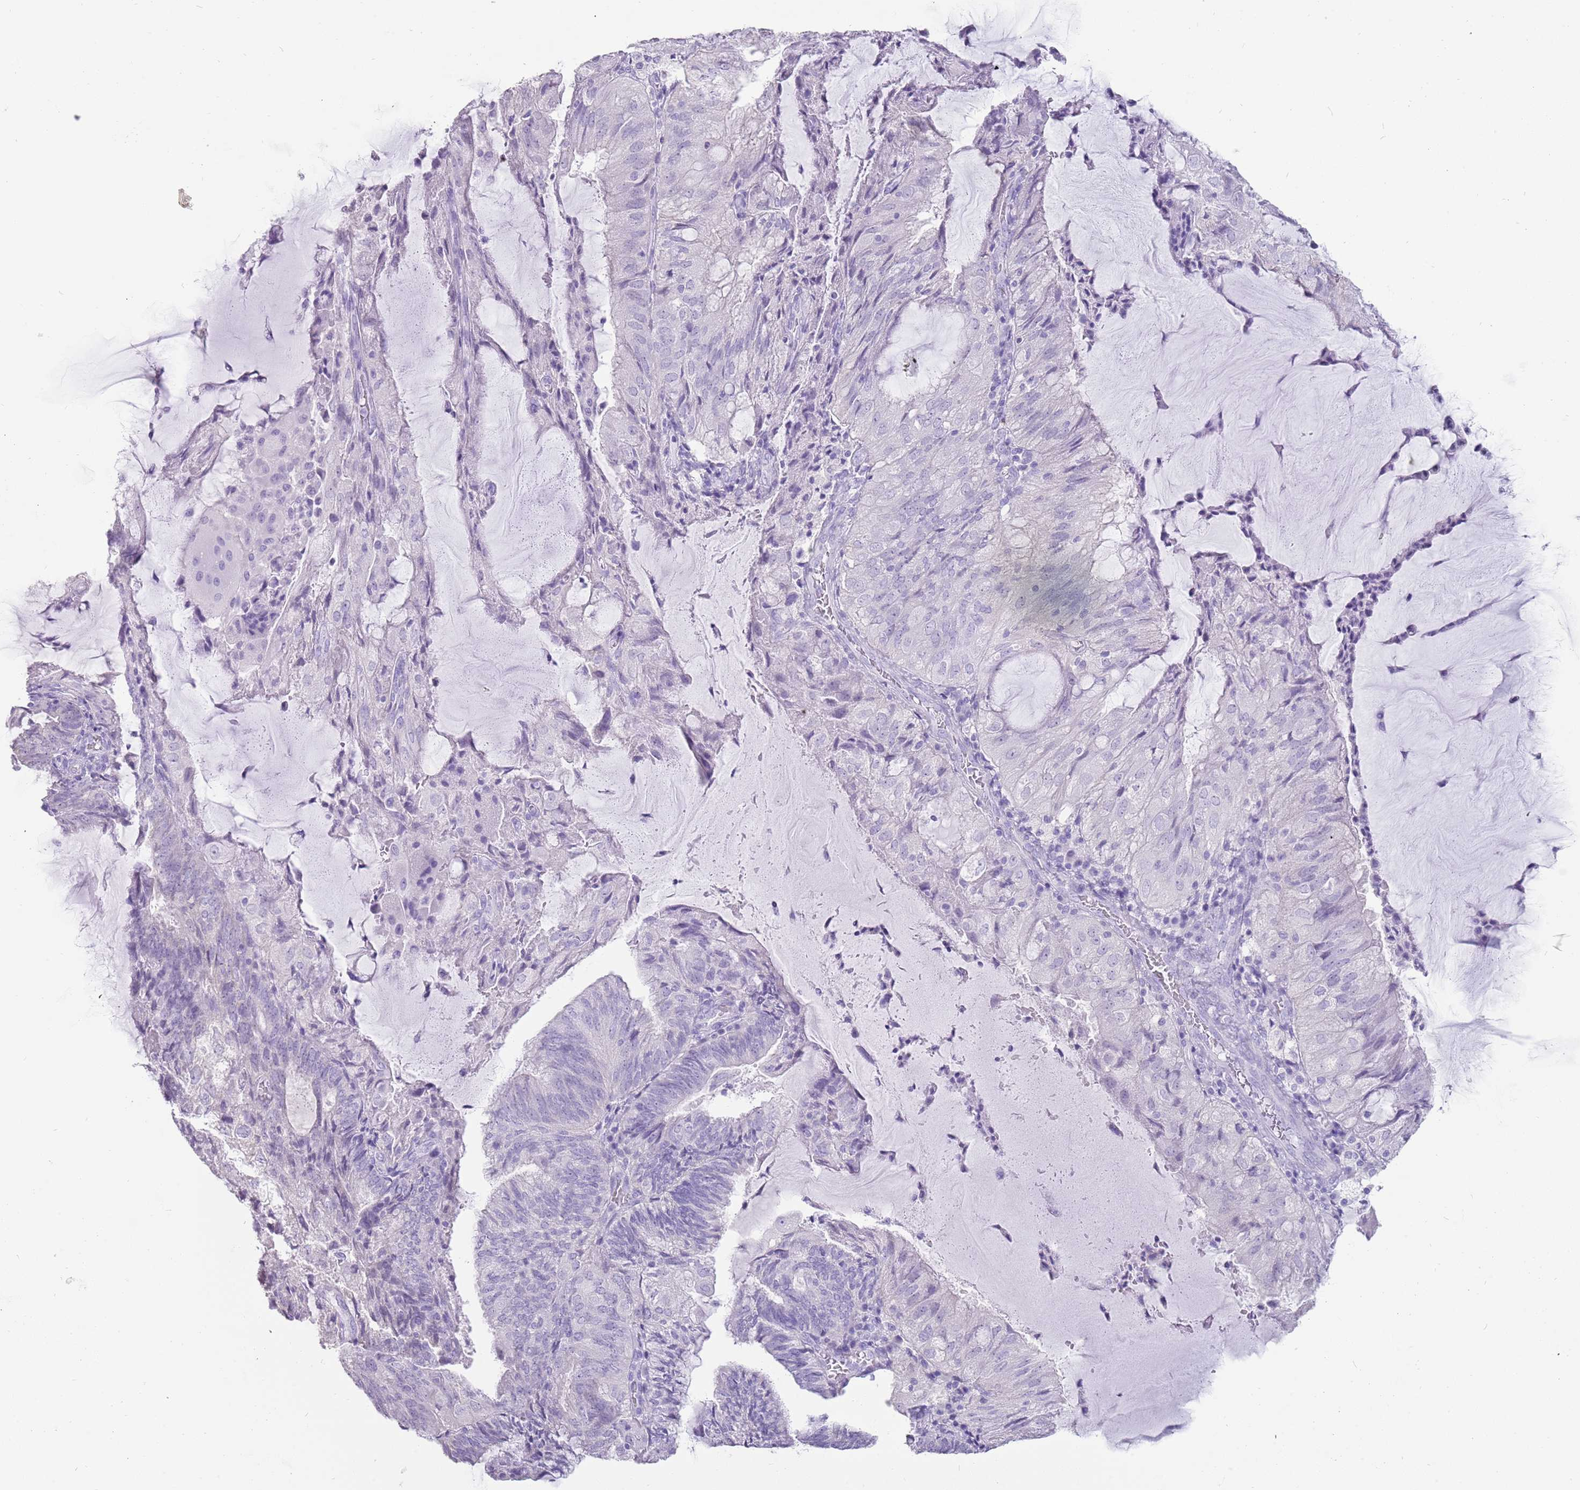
{"staining": {"intensity": "negative", "quantity": "none", "location": "none"}, "tissue": "endometrial cancer", "cell_type": "Tumor cells", "image_type": "cancer", "snomed": [{"axis": "morphology", "description": "Adenocarcinoma, NOS"}, {"axis": "topography", "description": "Endometrium"}], "caption": "Tumor cells are negative for brown protein staining in adenocarcinoma (endometrial).", "gene": "NBPF3", "patient": {"sex": "female", "age": 81}}